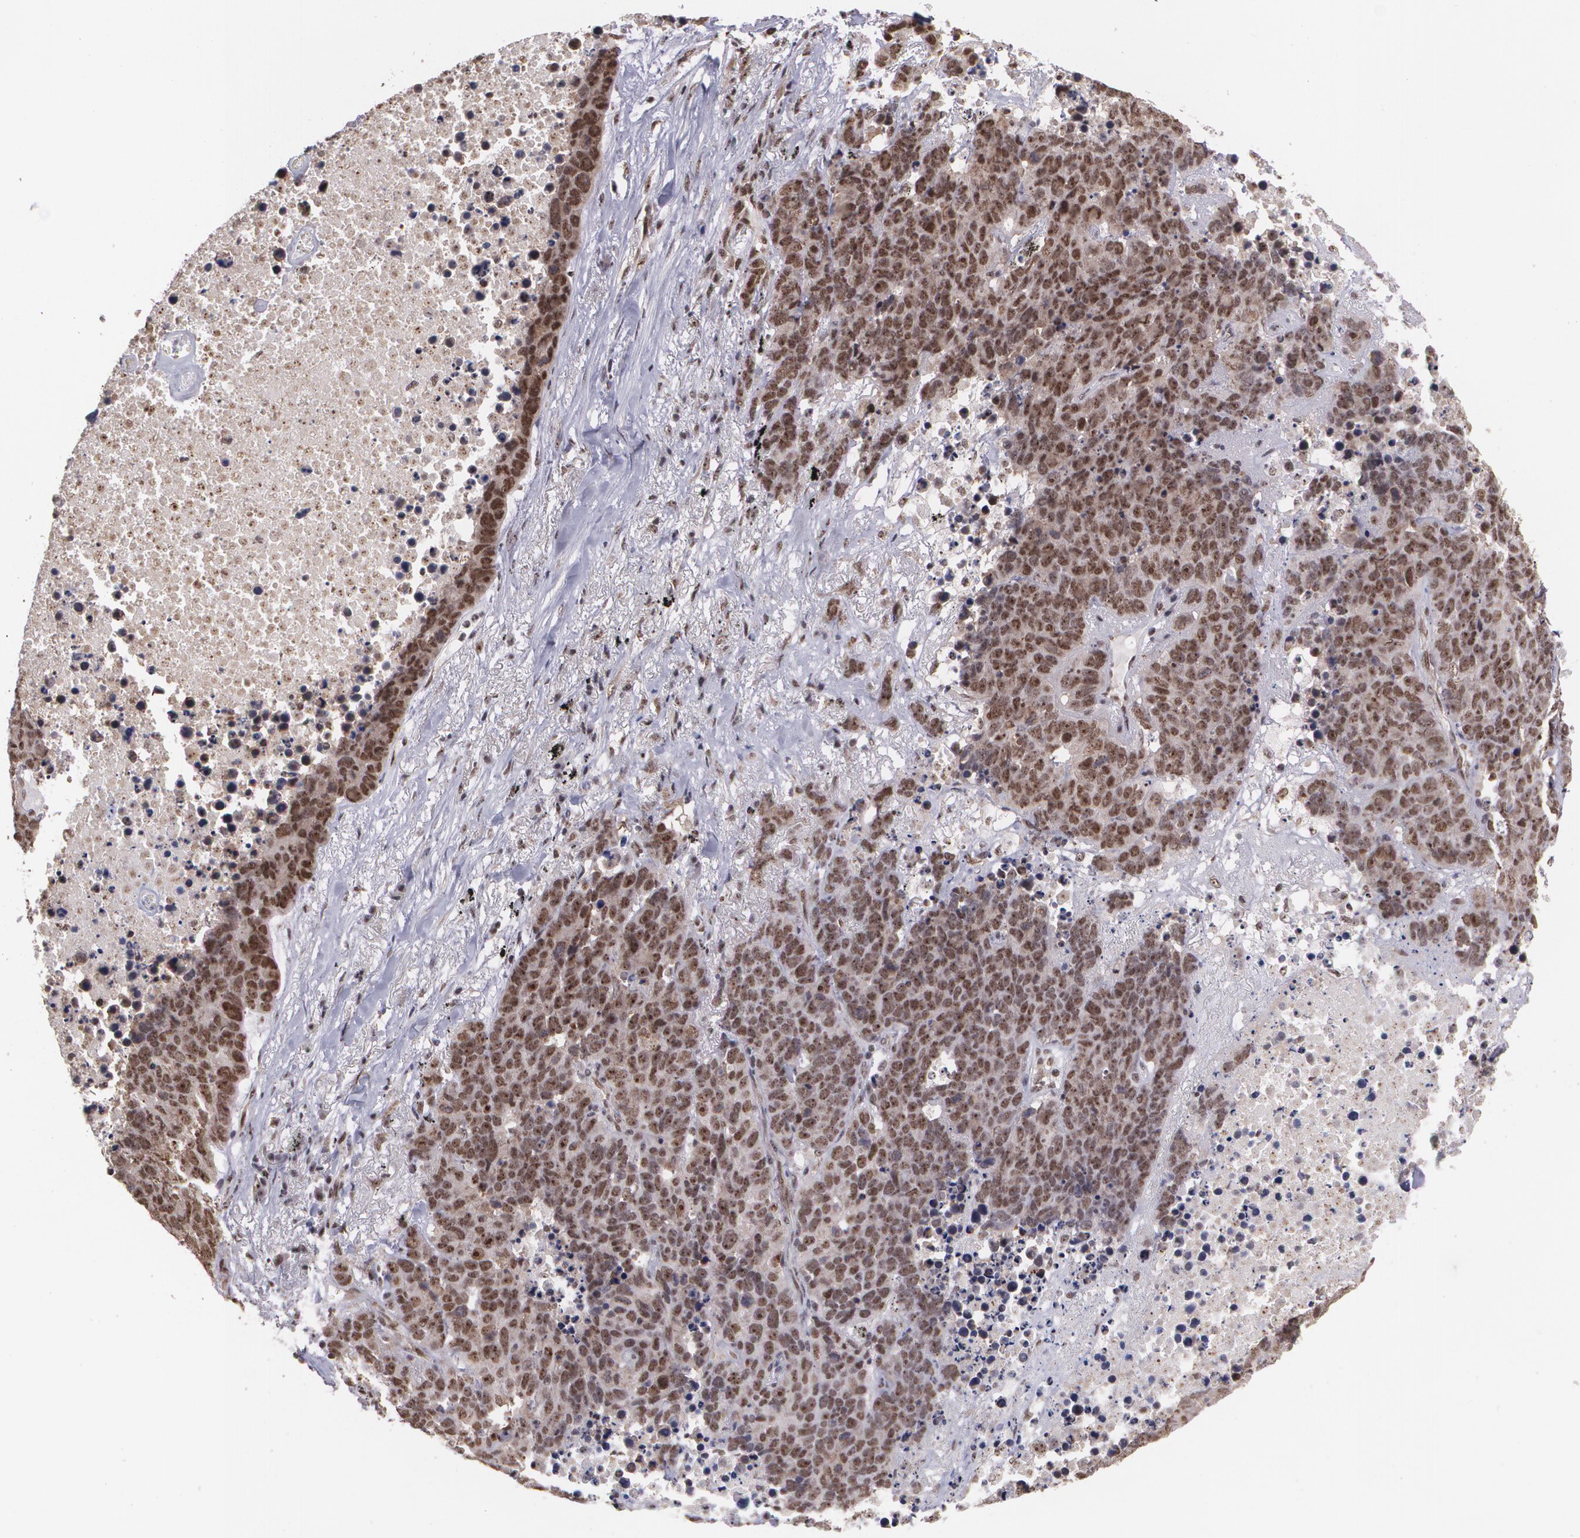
{"staining": {"intensity": "moderate", "quantity": ">75%", "location": "cytoplasmic/membranous,nuclear"}, "tissue": "lung cancer", "cell_type": "Tumor cells", "image_type": "cancer", "snomed": [{"axis": "morphology", "description": "Carcinoid, malignant, NOS"}, {"axis": "topography", "description": "Lung"}], "caption": "Immunohistochemistry staining of lung cancer (malignant carcinoid), which reveals medium levels of moderate cytoplasmic/membranous and nuclear staining in approximately >75% of tumor cells indicating moderate cytoplasmic/membranous and nuclear protein positivity. The staining was performed using DAB (3,3'-diaminobenzidine) (brown) for protein detection and nuclei were counterstained in hematoxylin (blue).", "gene": "C6orf15", "patient": {"sex": "male", "age": 60}}